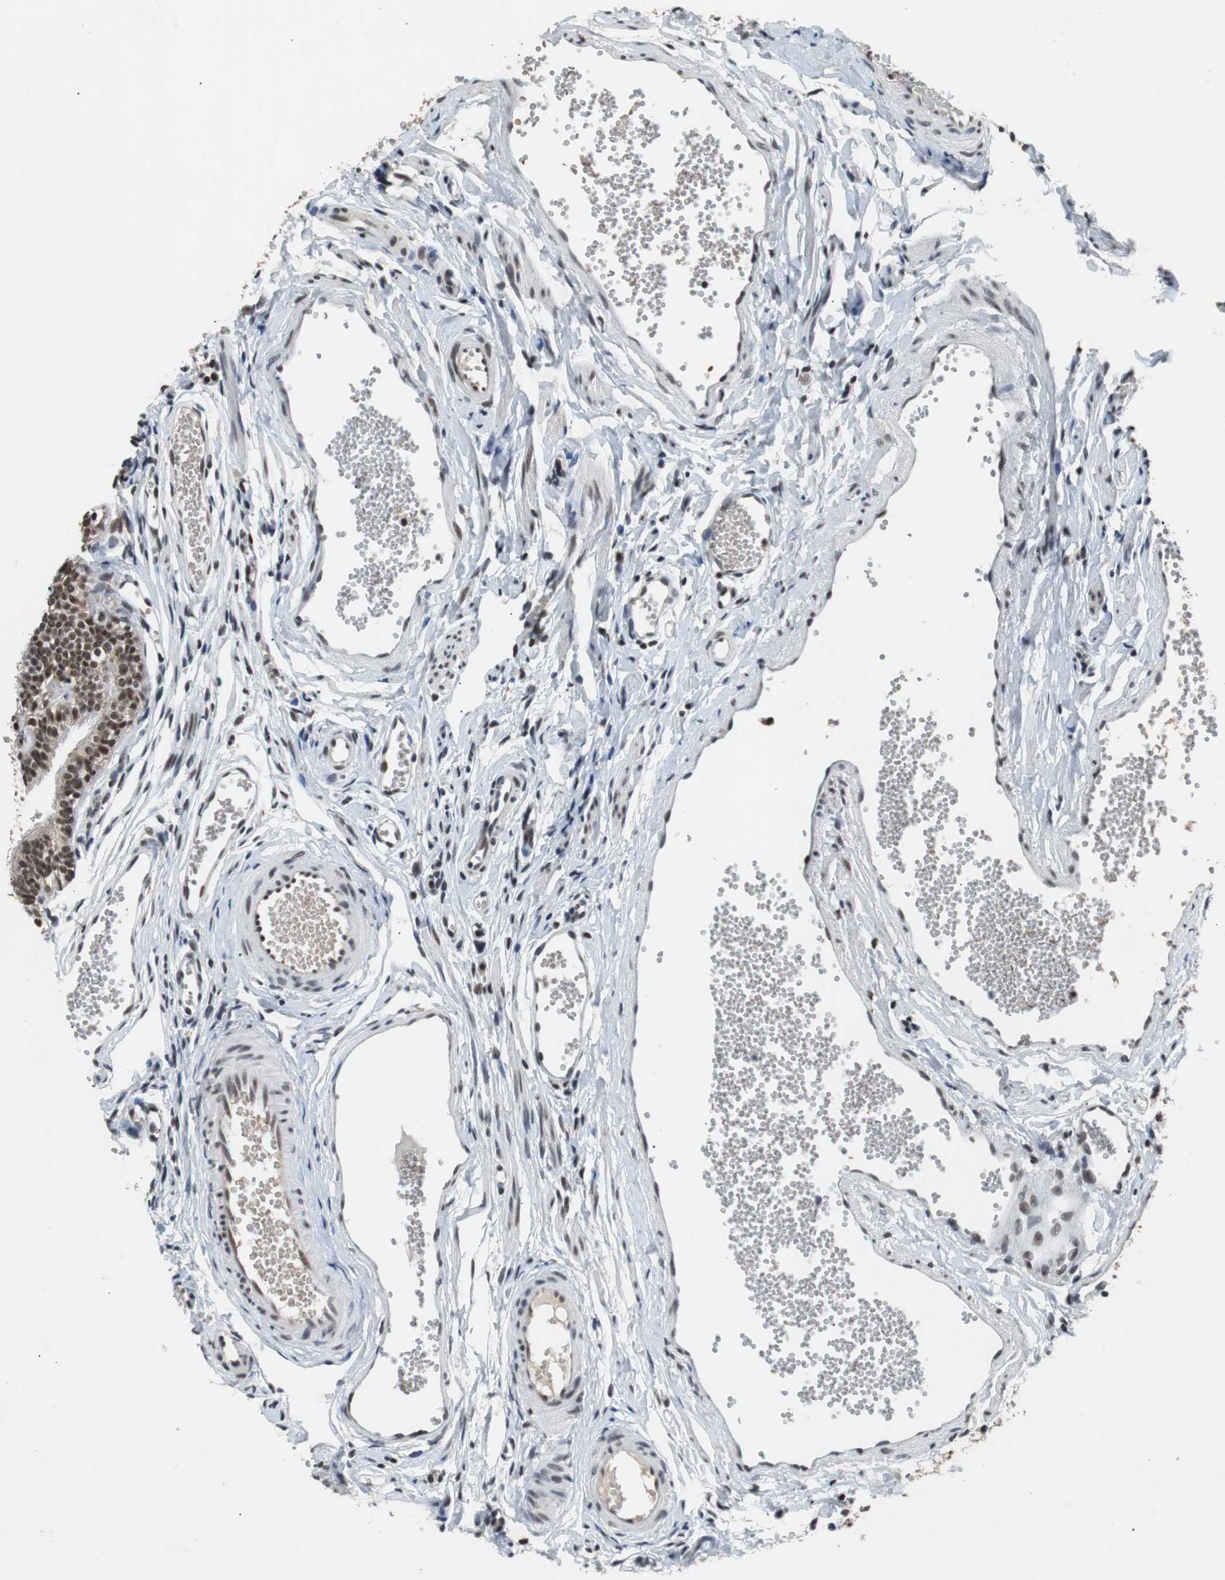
{"staining": {"intensity": "moderate", "quantity": "25%-75%", "location": "nuclear"}, "tissue": "fallopian tube", "cell_type": "Glandular cells", "image_type": "normal", "snomed": [{"axis": "morphology", "description": "Normal tissue, NOS"}, {"axis": "topography", "description": "Fallopian tube"}, {"axis": "topography", "description": "Placenta"}], "caption": "Glandular cells reveal medium levels of moderate nuclear expression in about 25%-75% of cells in unremarkable human fallopian tube.", "gene": "USP28", "patient": {"sex": "female", "age": 34}}